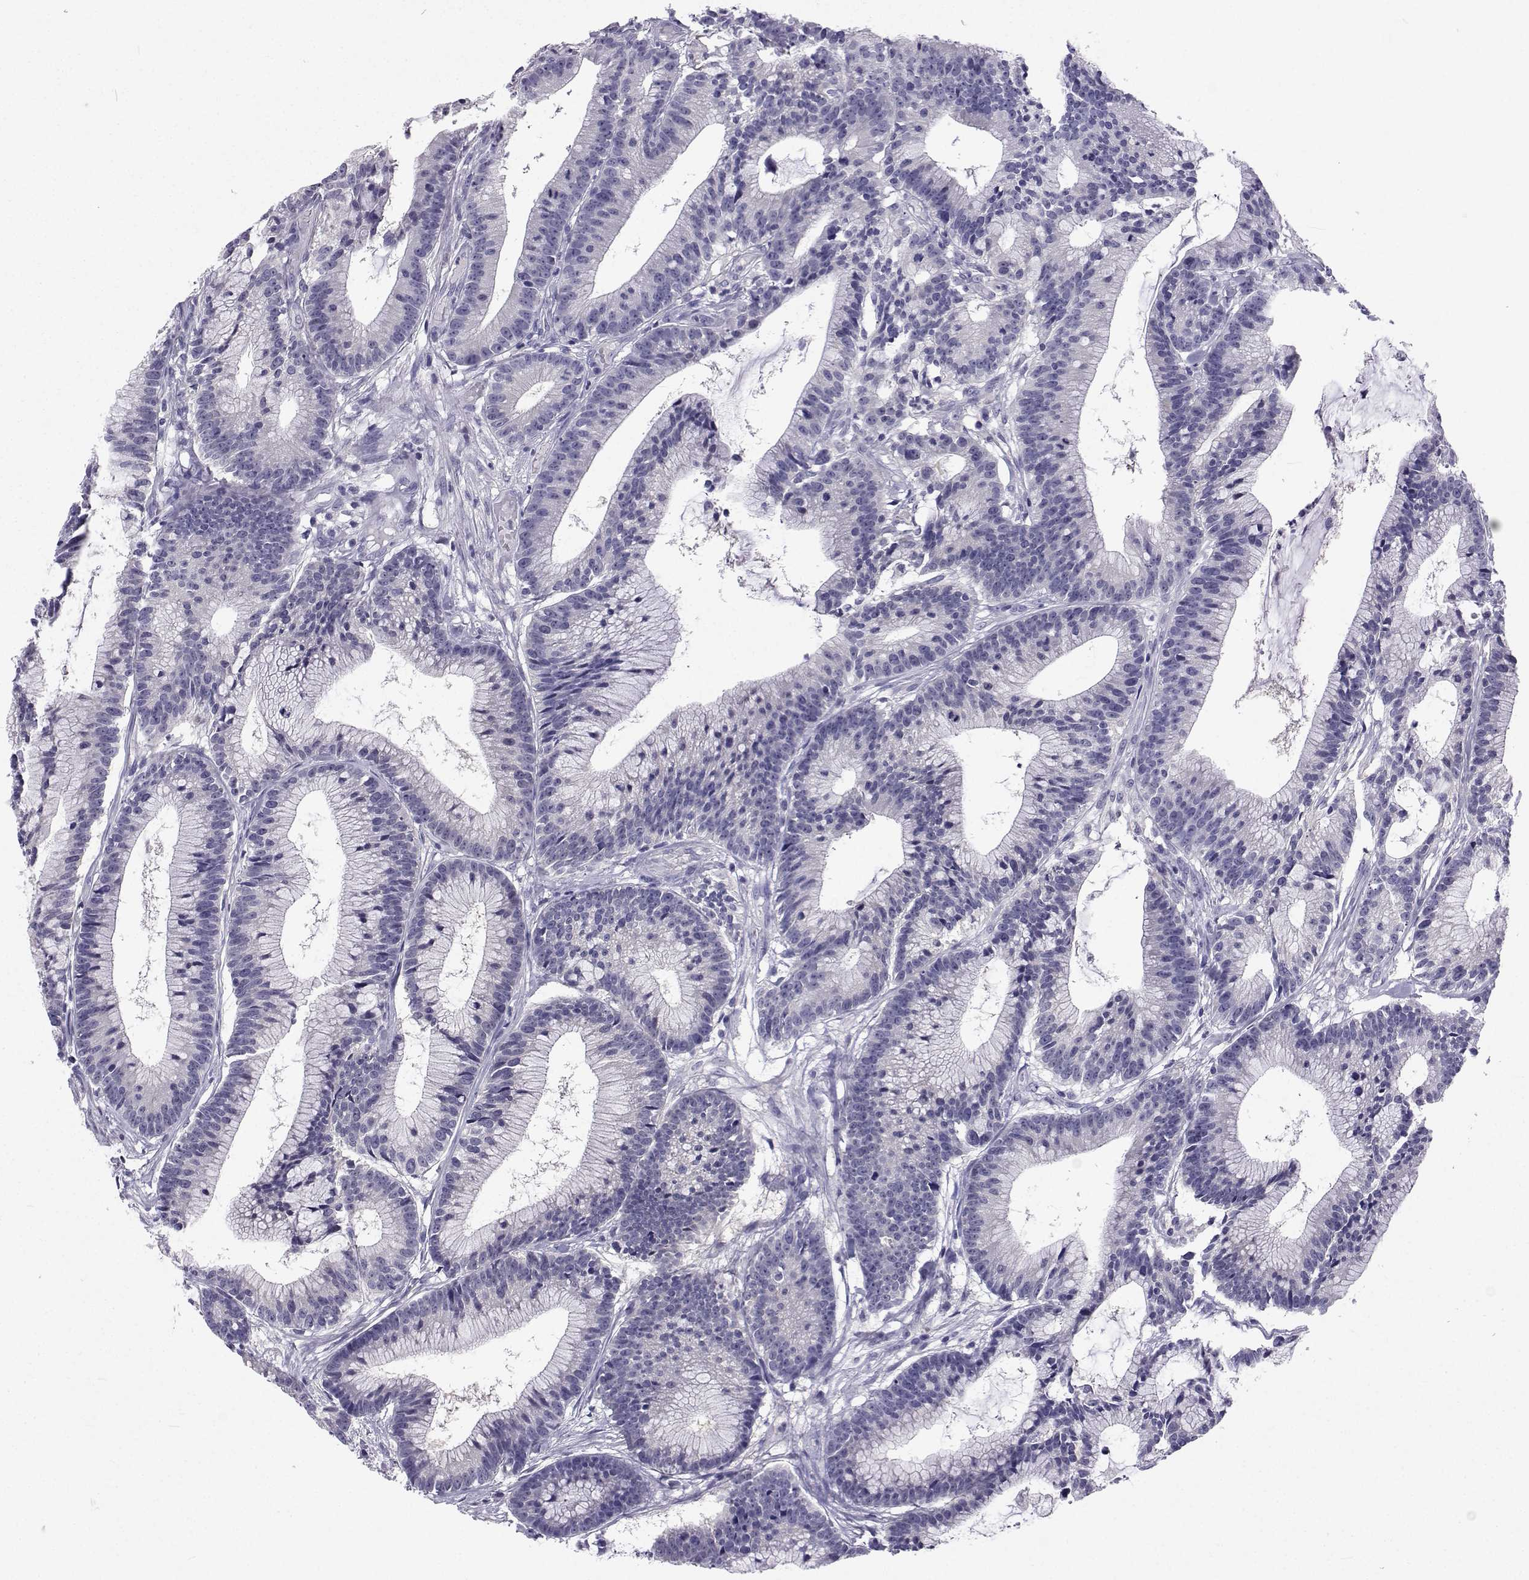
{"staining": {"intensity": "negative", "quantity": "none", "location": "none"}, "tissue": "colorectal cancer", "cell_type": "Tumor cells", "image_type": "cancer", "snomed": [{"axis": "morphology", "description": "Adenocarcinoma, NOS"}, {"axis": "topography", "description": "Colon"}], "caption": "Tumor cells show no significant staining in adenocarcinoma (colorectal).", "gene": "GALM", "patient": {"sex": "female", "age": 78}}